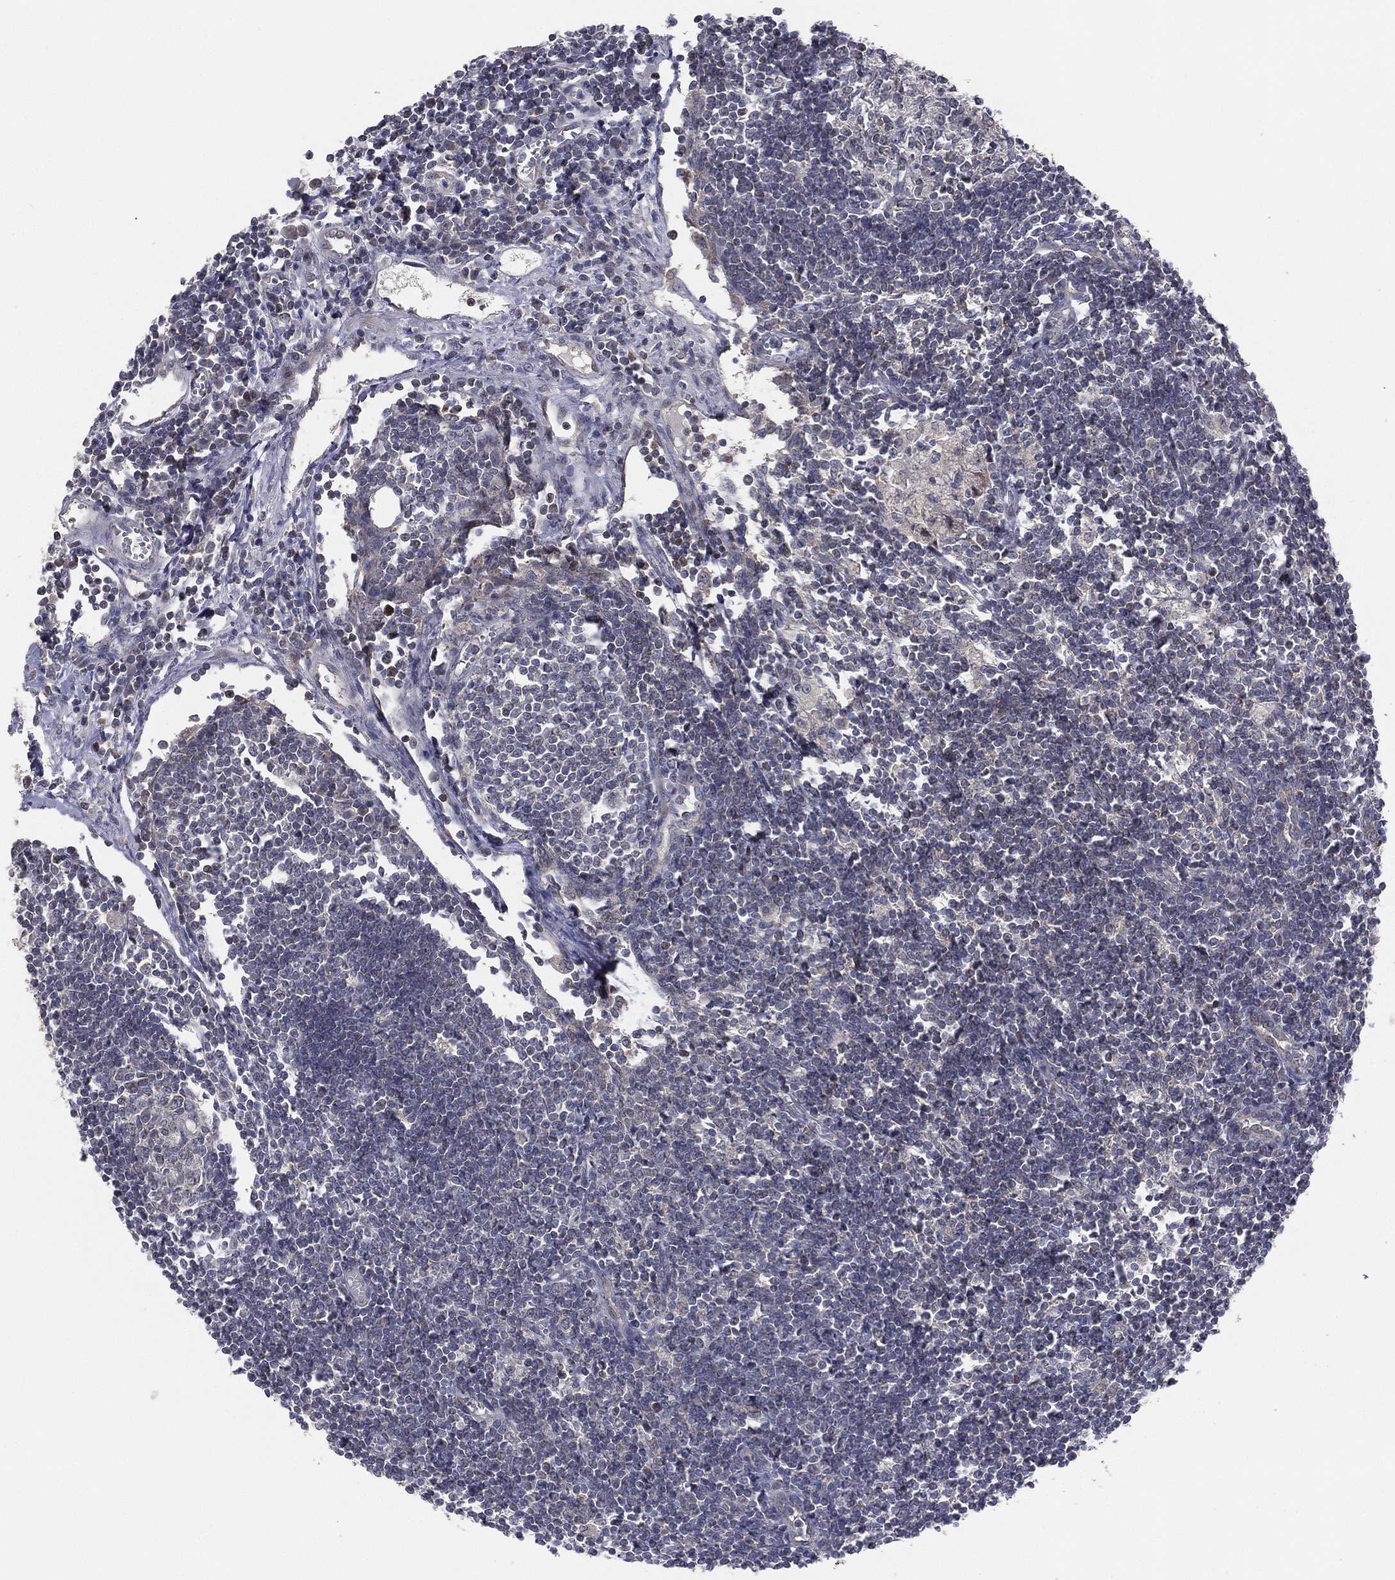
{"staining": {"intensity": "negative", "quantity": "none", "location": "none"}, "tissue": "lymph node", "cell_type": "Germinal center cells", "image_type": "normal", "snomed": [{"axis": "morphology", "description": "Normal tissue, NOS"}, {"axis": "morphology", "description": "Adenocarcinoma, NOS"}, {"axis": "topography", "description": "Lymph node"}, {"axis": "topography", "description": "Pancreas"}], "caption": "IHC image of normal lymph node: lymph node stained with DAB displays no significant protein positivity in germinal center cells.", "gene": "KAT14", "patient": {"sex": "female", "age": 58}}